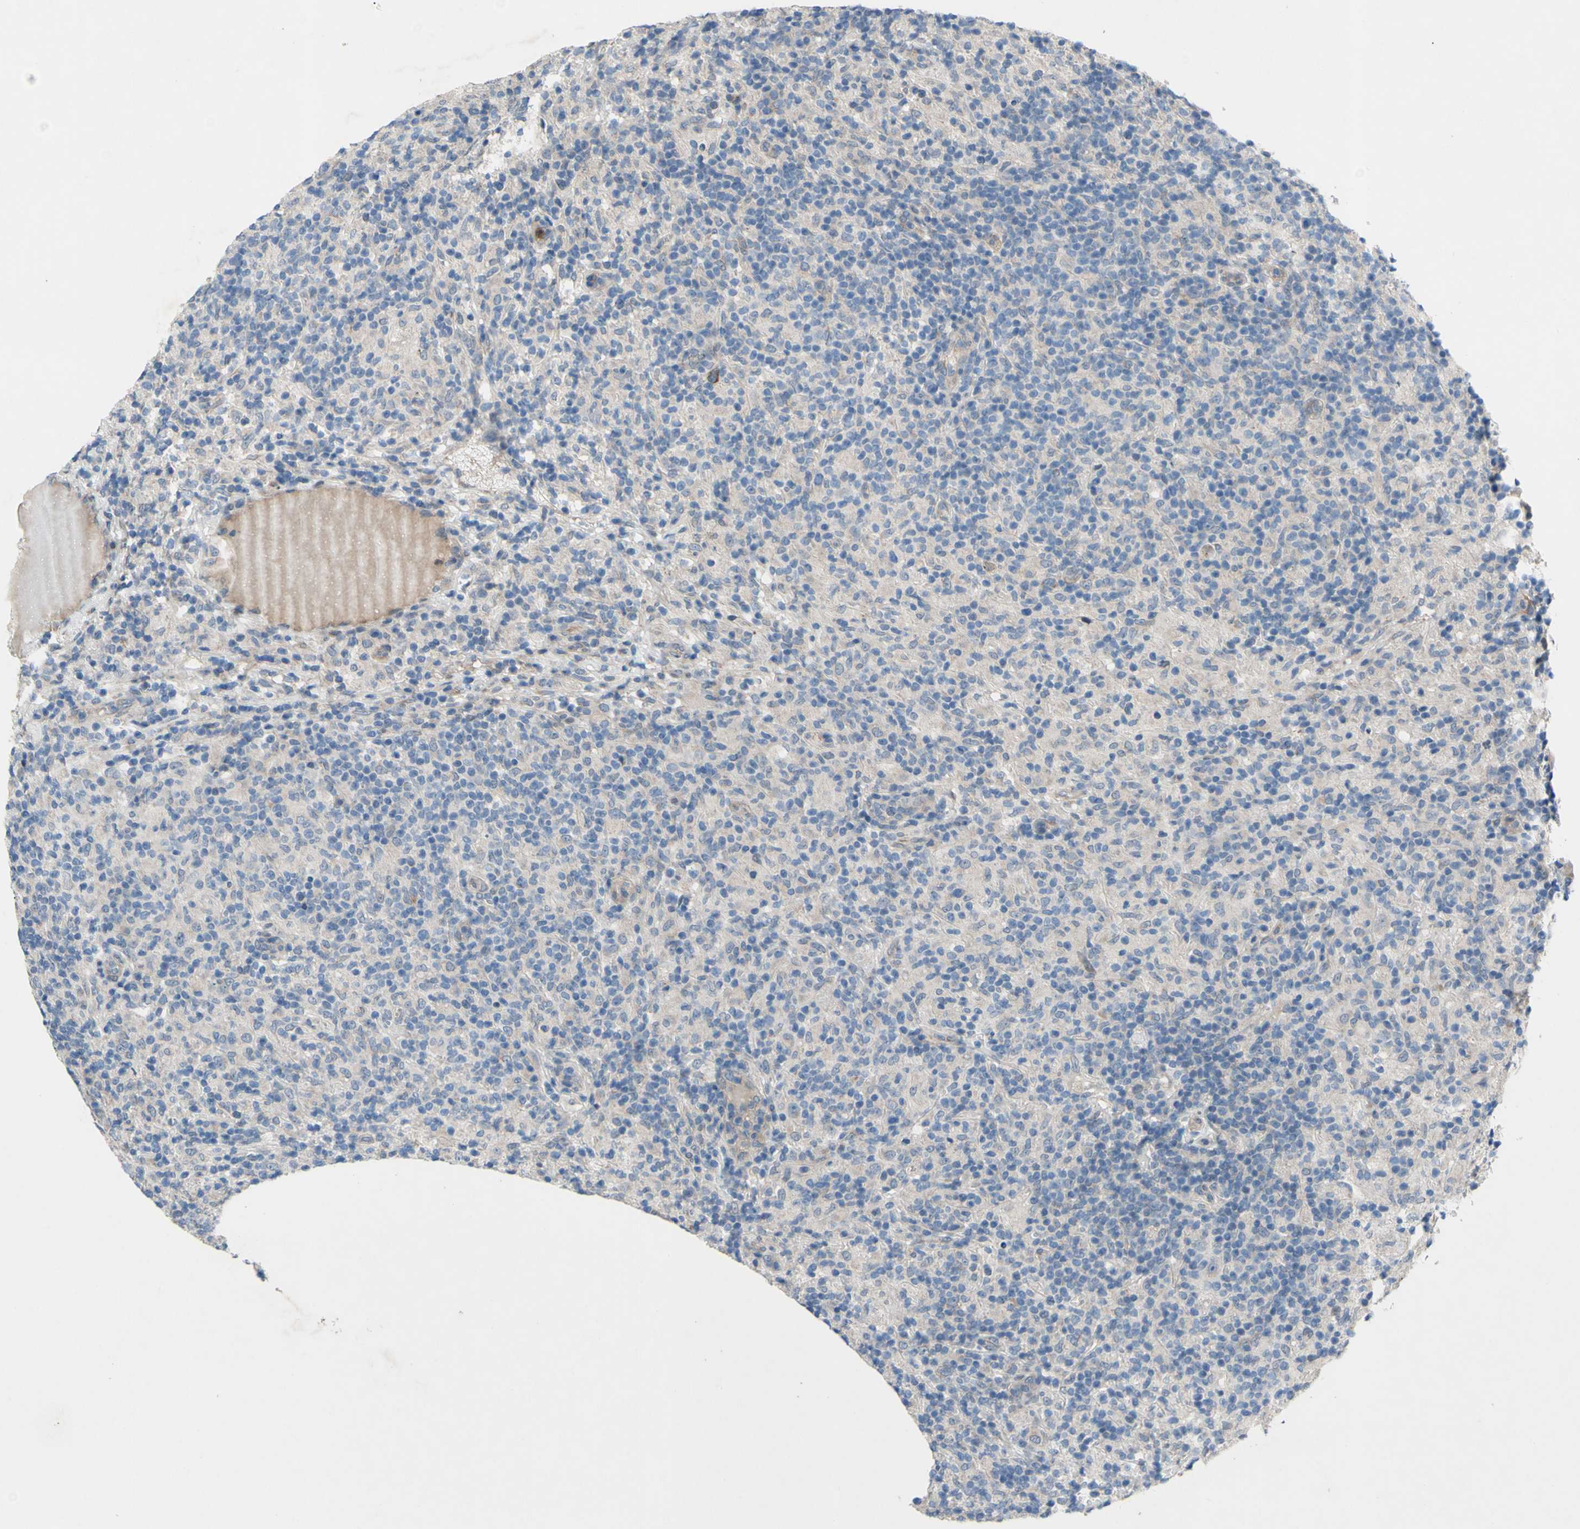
{"staining": {"intensity": "weak", "quantity": ">75%", "location": "cytoplasmic/membranous"}, "tissue": "lymphoma", "cell_type": "Tumor cells", "image_type": "cancer", "snomed": [{"axis": "morphology", "description": "Hodgkin's disease, NOS"}, {"axis": "topography", "description": "Lymph node"}], "caption": "Human lymphoma stained for a protein (brown) demonstrates weak cytoplasmic/membranous positive expression in about >75% of tumor cells.", "gene": "GRAMD2B", "patient": {"sex": "male", "age": 70}}